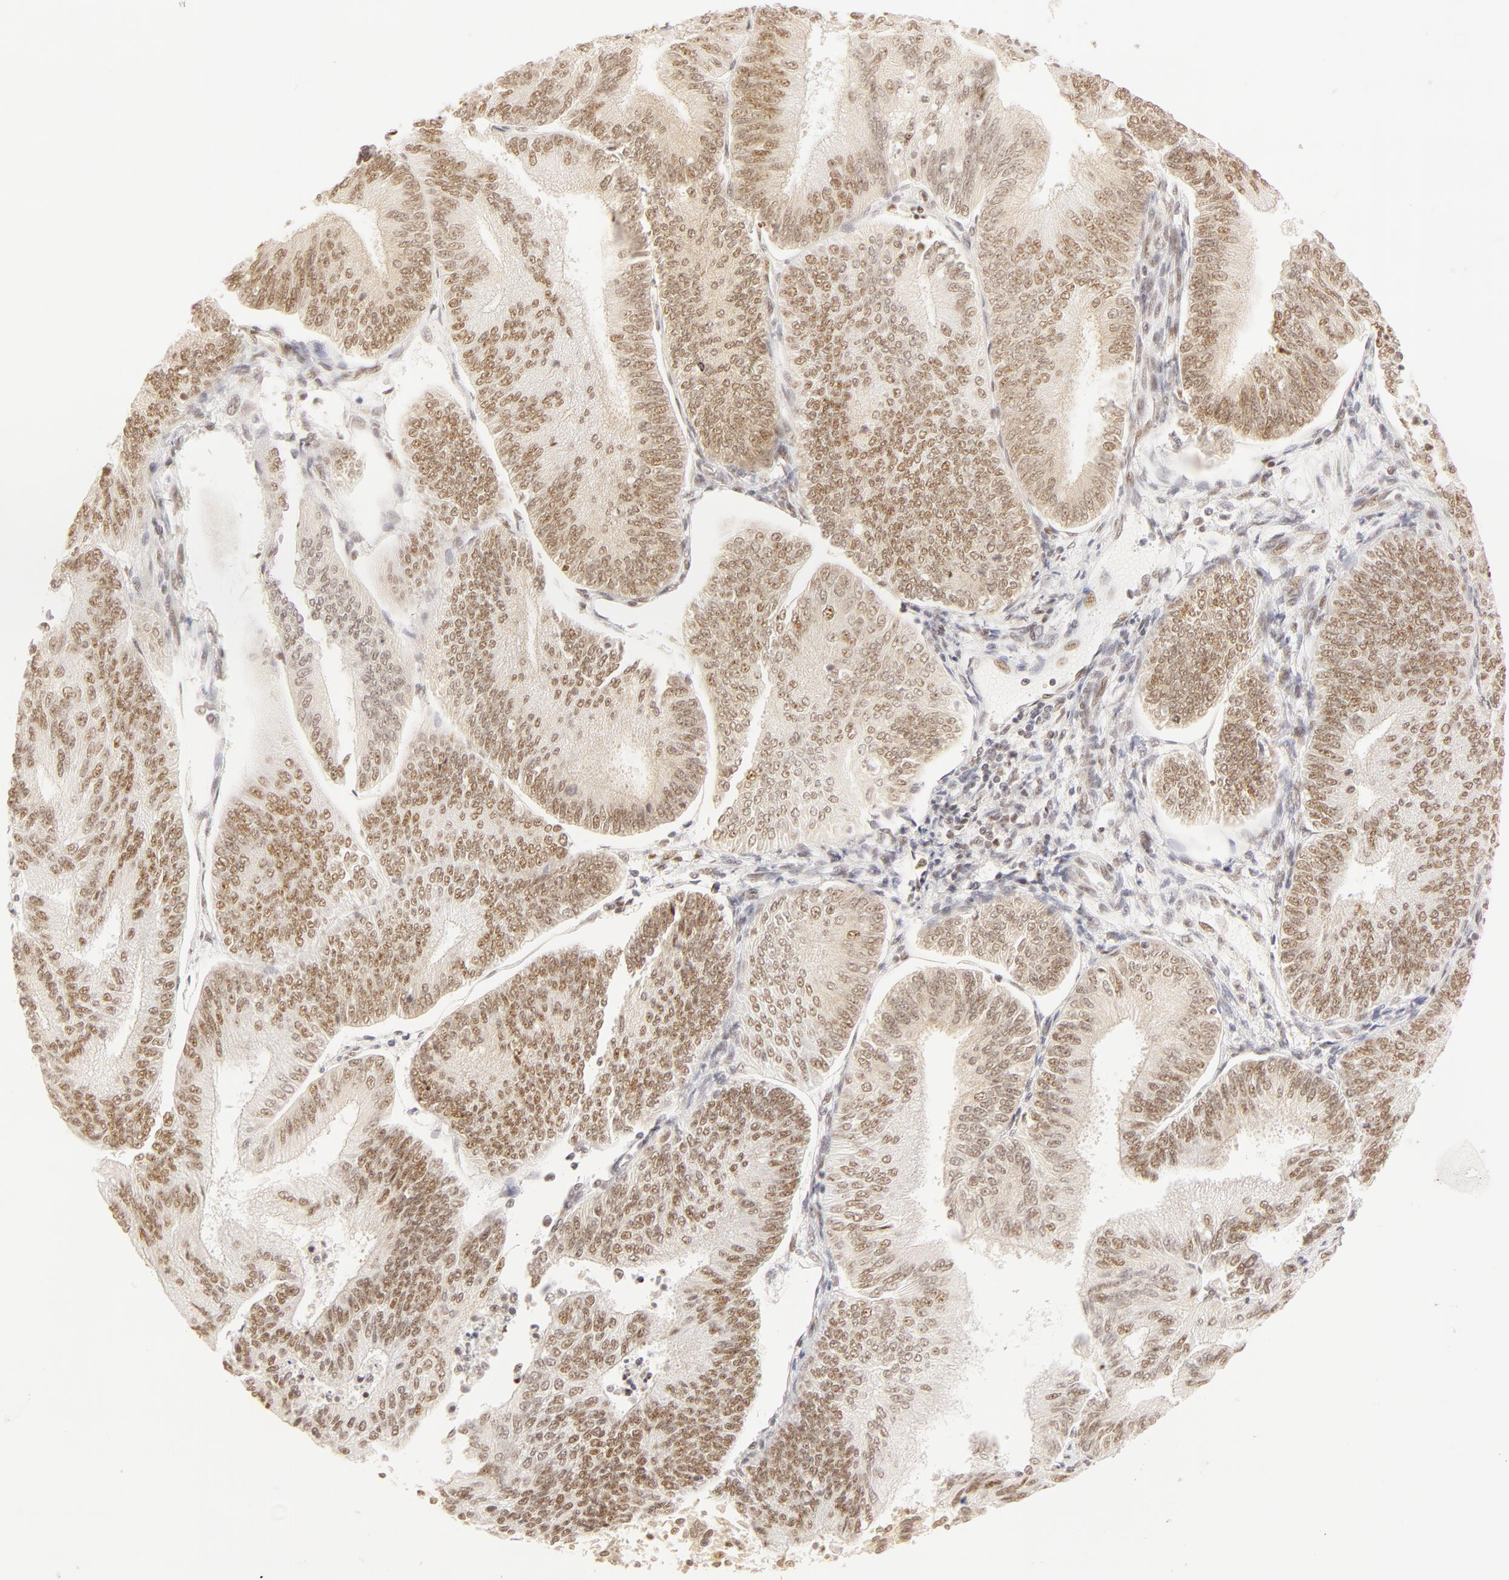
{"staining": {"intensity": "moderate", "quantity": ">75%", "location": "nuclear"}, "tissue": "endometrial cancer", "cell_type": "Tumor cells", "image_type": "cancer", "snomed": [{"axis": "morphology", "description": "Adenocarcinoma, NOS"}, {"axis": "topography", "description": "Endometrium"}], "caption": "The image reveals a brown stain indicating the presence of a protein in the nuclear of tumor cells in endometrial cancer (adenocarcinoma).", "gene": "RBM39", "patient": {"sex": "female", "age": 55}}